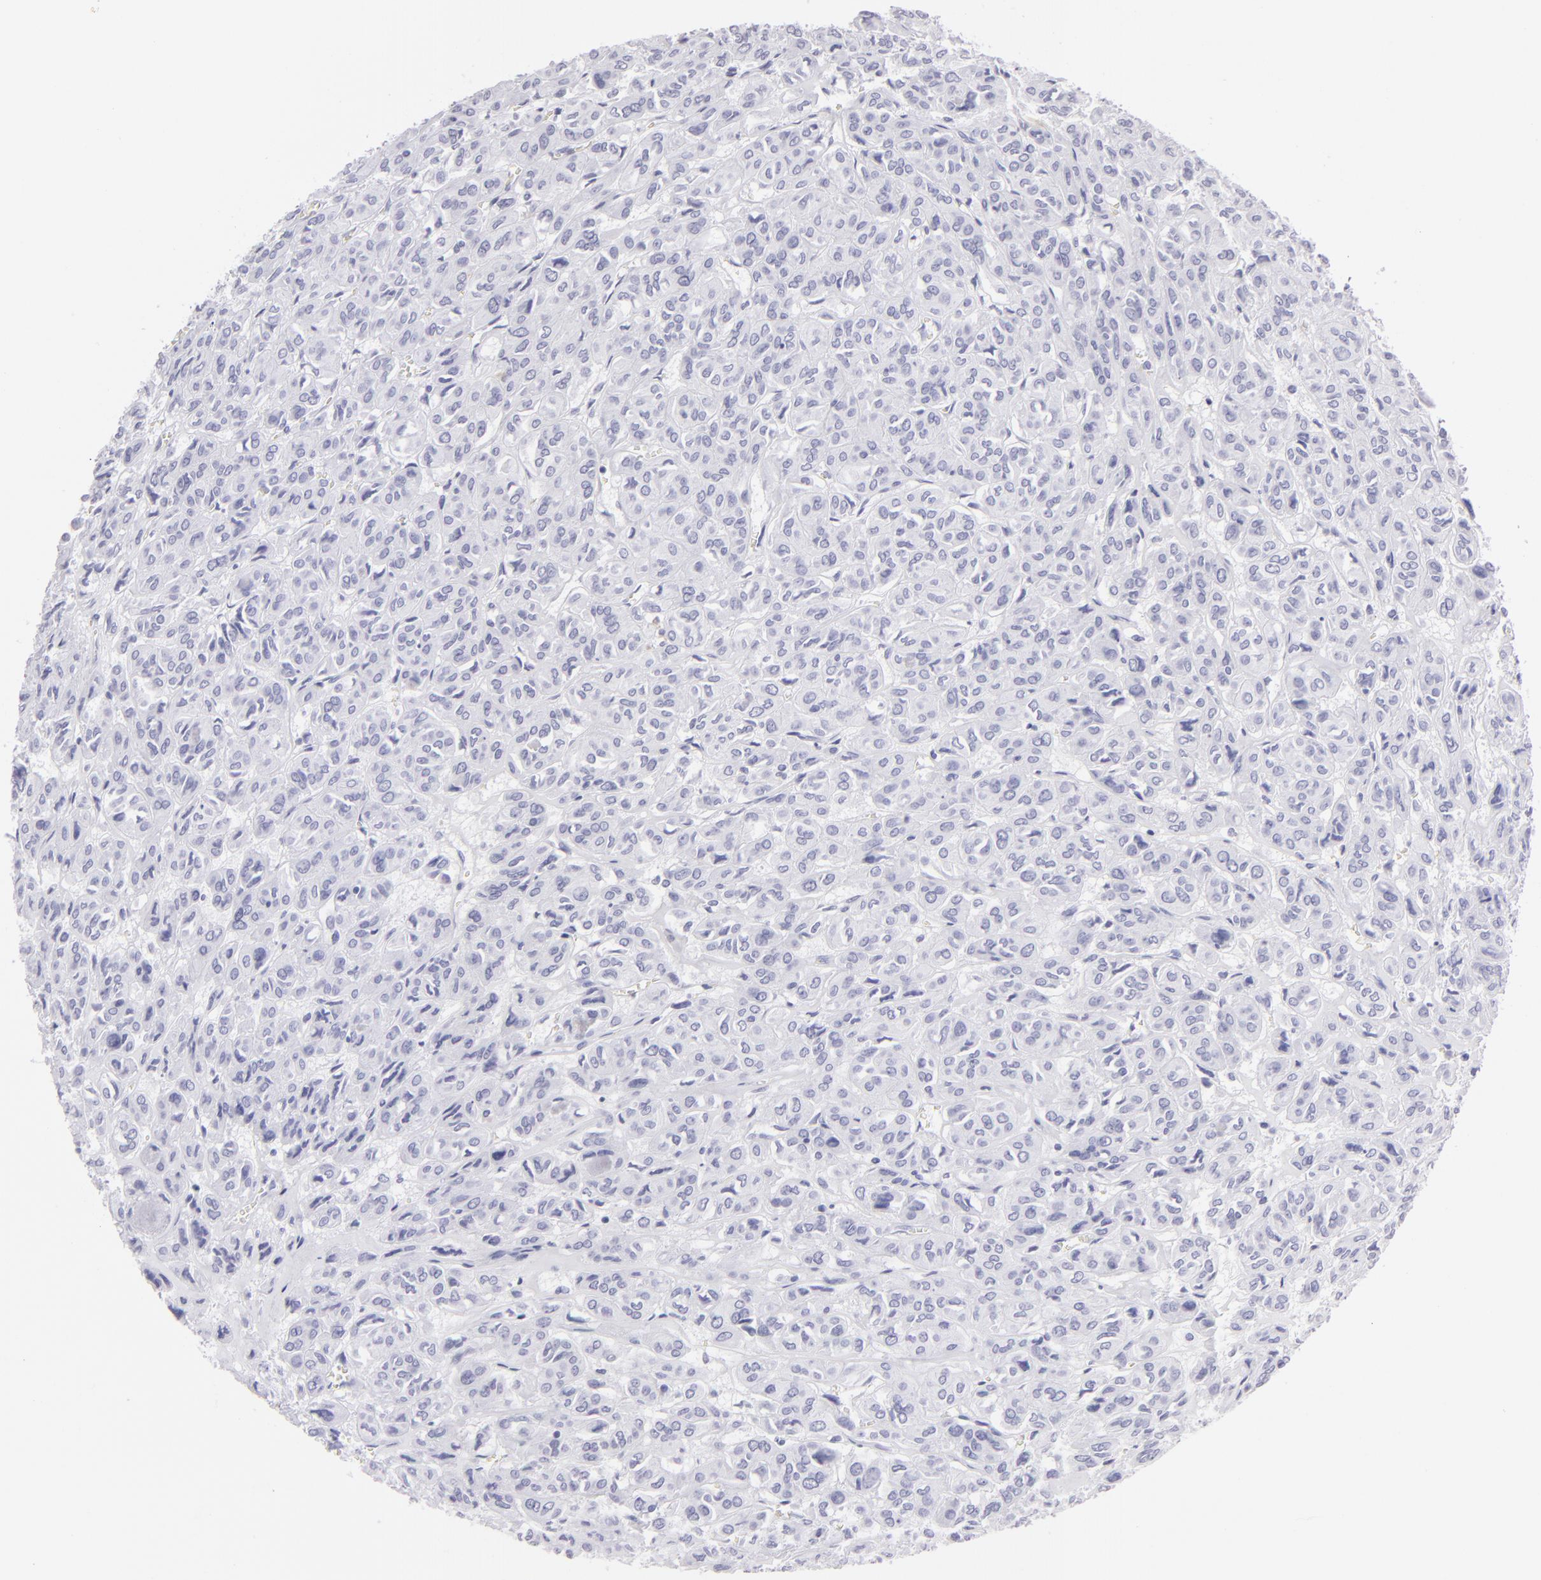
{"staining": {"intensity": "negative", "quantity": "none", "location": "none"}, "tissue": "thyroid cancer", "cell_type": "Tumor cells", "image_type": "cancer", "snomed": [{"axis": "morphology", "description": "Follicular adenoma carcinoma, NOS"}, {"axis": "topography", "description": "Thyroid gland"}], "caption": "Thyroid cancer (follicular adenoma carcinoma) stained for a protein using IHC demonstrates no expression tumor cells.", "gene": "FLG", "patient": {"sex": "female", "age": 71}}